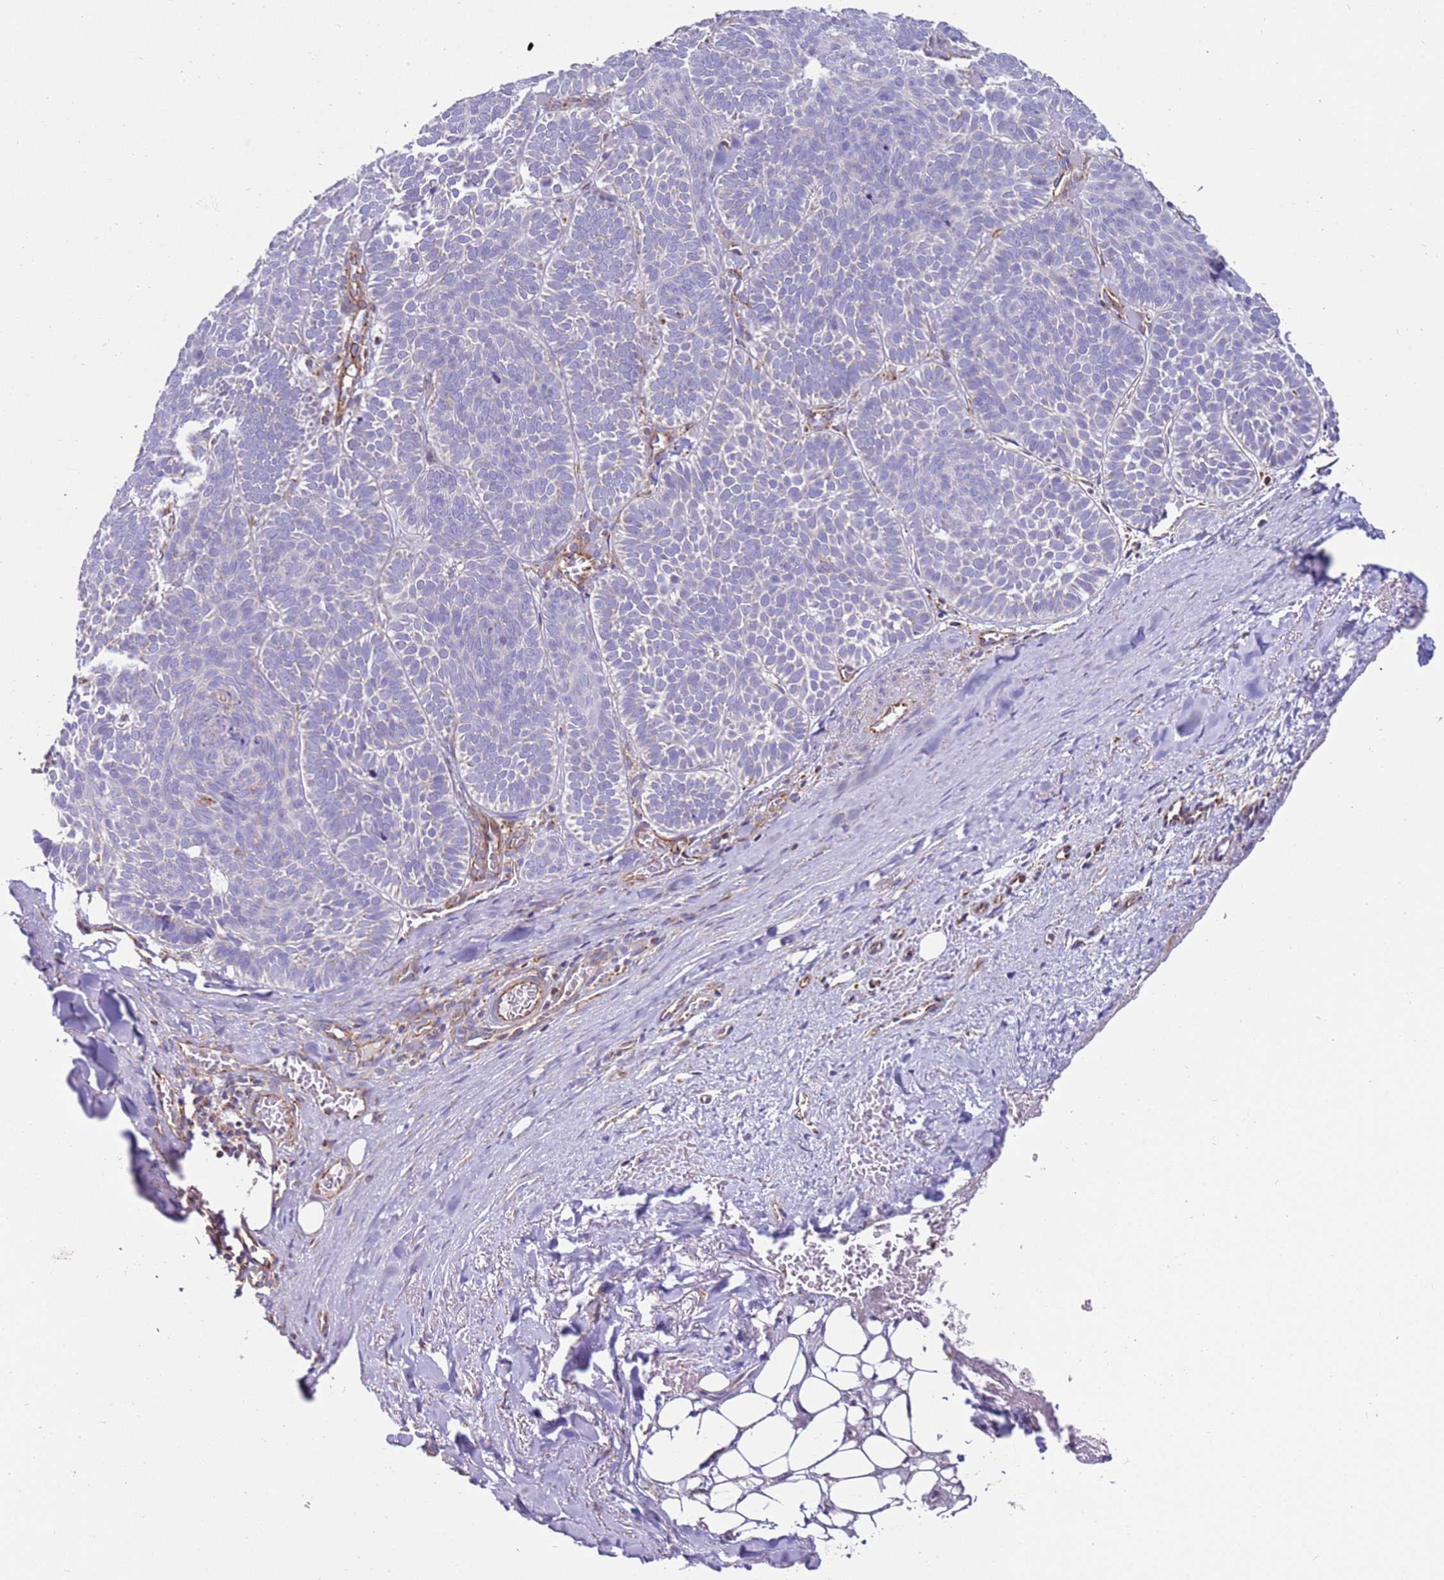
{"staining": {"intensity": "strong", "quantity": "<25%", "location": "cytoplasmic/membranous"}, "tissue": "skin cancer", "cell_type": "Tumor cells", "image_type": "cancer", "snomed": [{"axis": "morphology", "description": "Basal cell carcinoma"}, {"axis": "topography", "description": "Skin"}], "caption": "Immunohistochemical staining of basal cell carcinoma (skin) demonstrates strong cytoplasmic/membranous protein positivity in approximately <25% of tumor cells.", "gene": "MRPL20", "patient": {"sex": "male", "age": 85}}